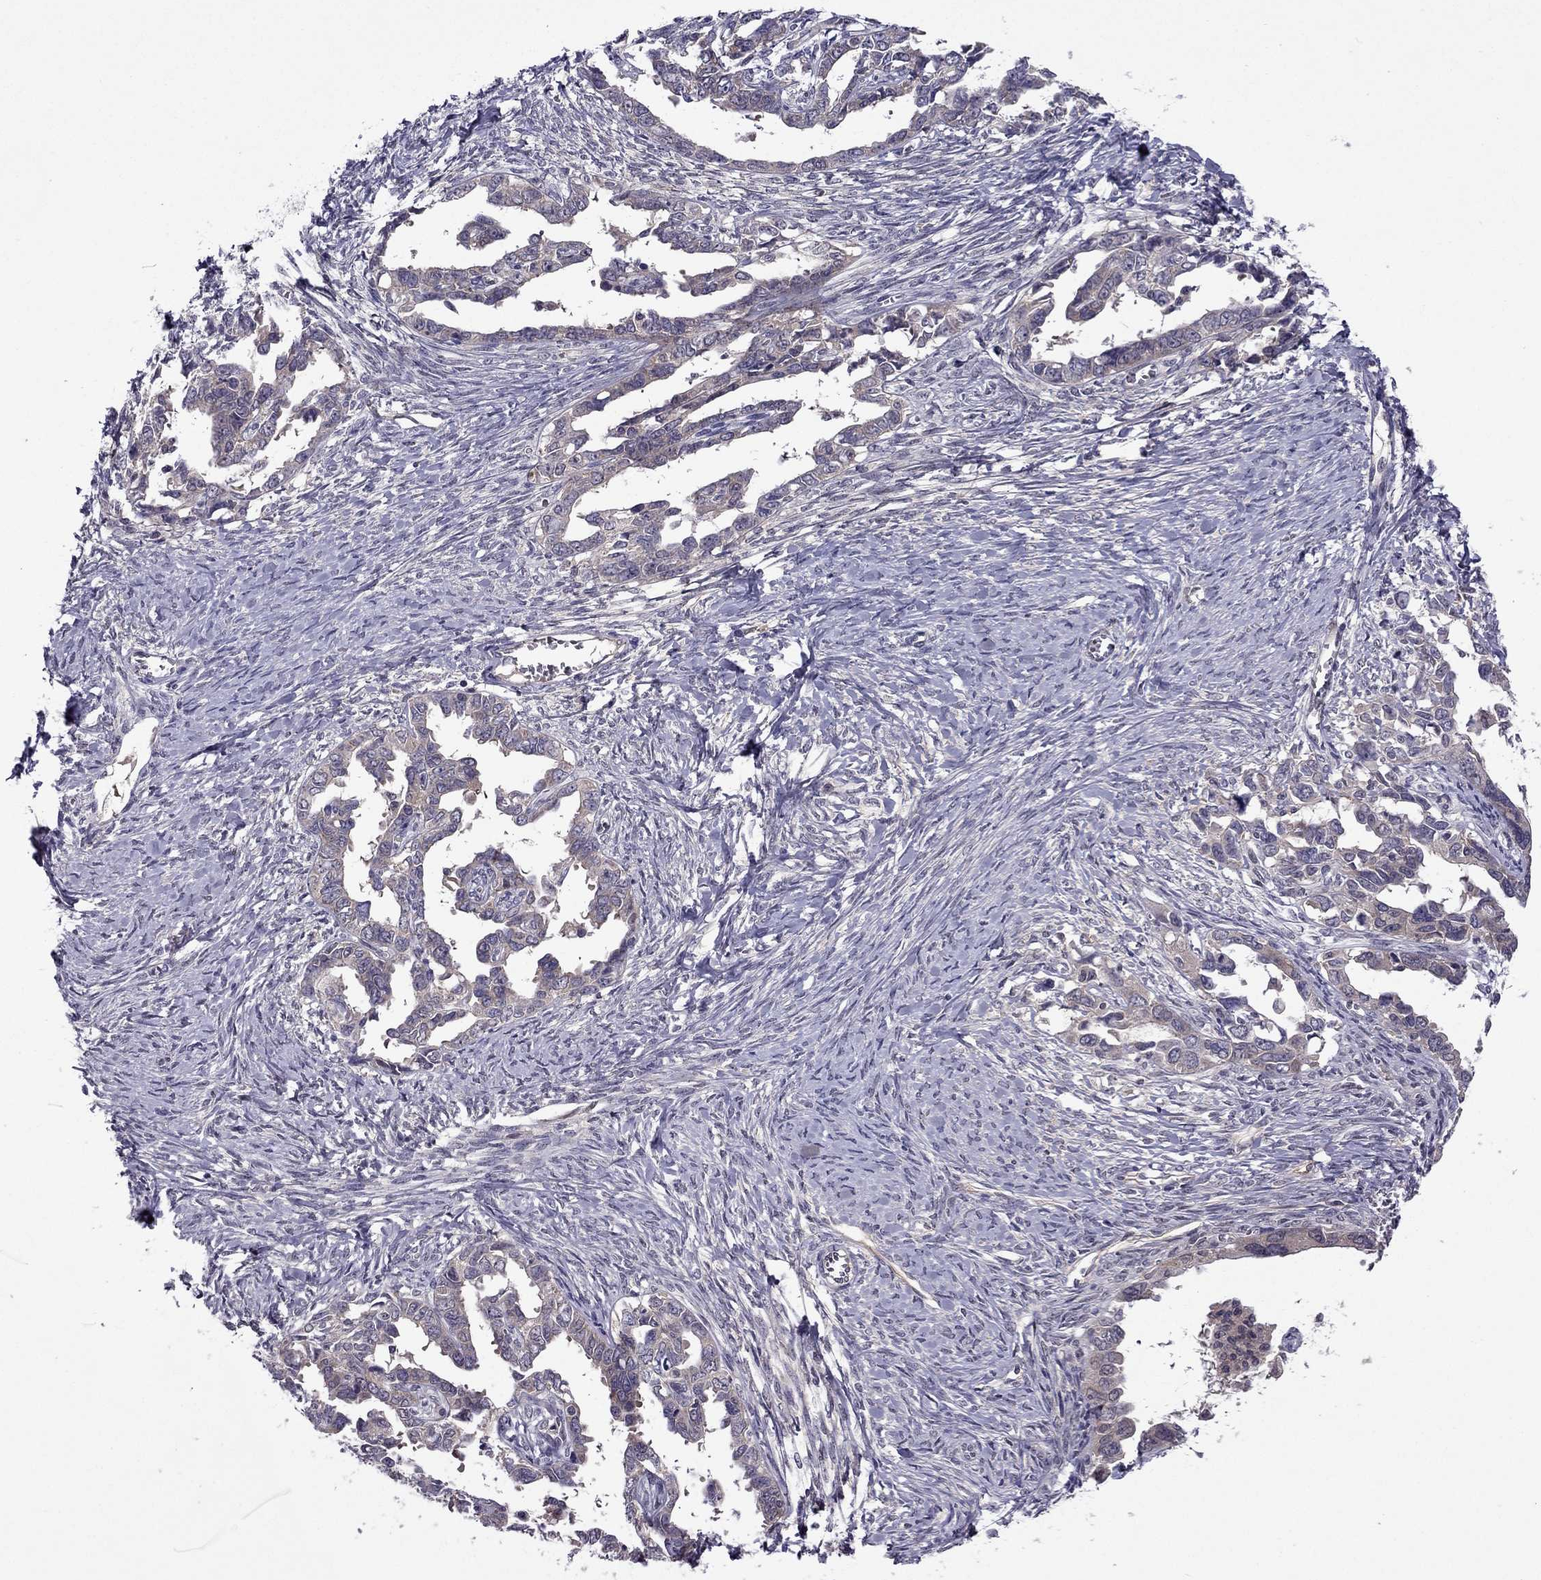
{"staining": {"intensity": "weak", "quantity": ">75%", "location": "cytoplasmic/membranous"}, "tissue": "ovarian cancer", "cell_type": "Tumor cells", "image_type": "cancer", "snomed": [{"axis": "morphology", "description": "Cystadenocarcinoma, serous, NOS"}, {"axis": "topography", "description": "Ovary"}], "caption": "Immunohistochemical staining of human ovarian serous cystadenocarcinoma shows low levels of weak cytoplasmic/membranous protein staining in about >75% of tumor cells.", "gene": "CDK5", "patient": {"sex": "female", "age": 69}}